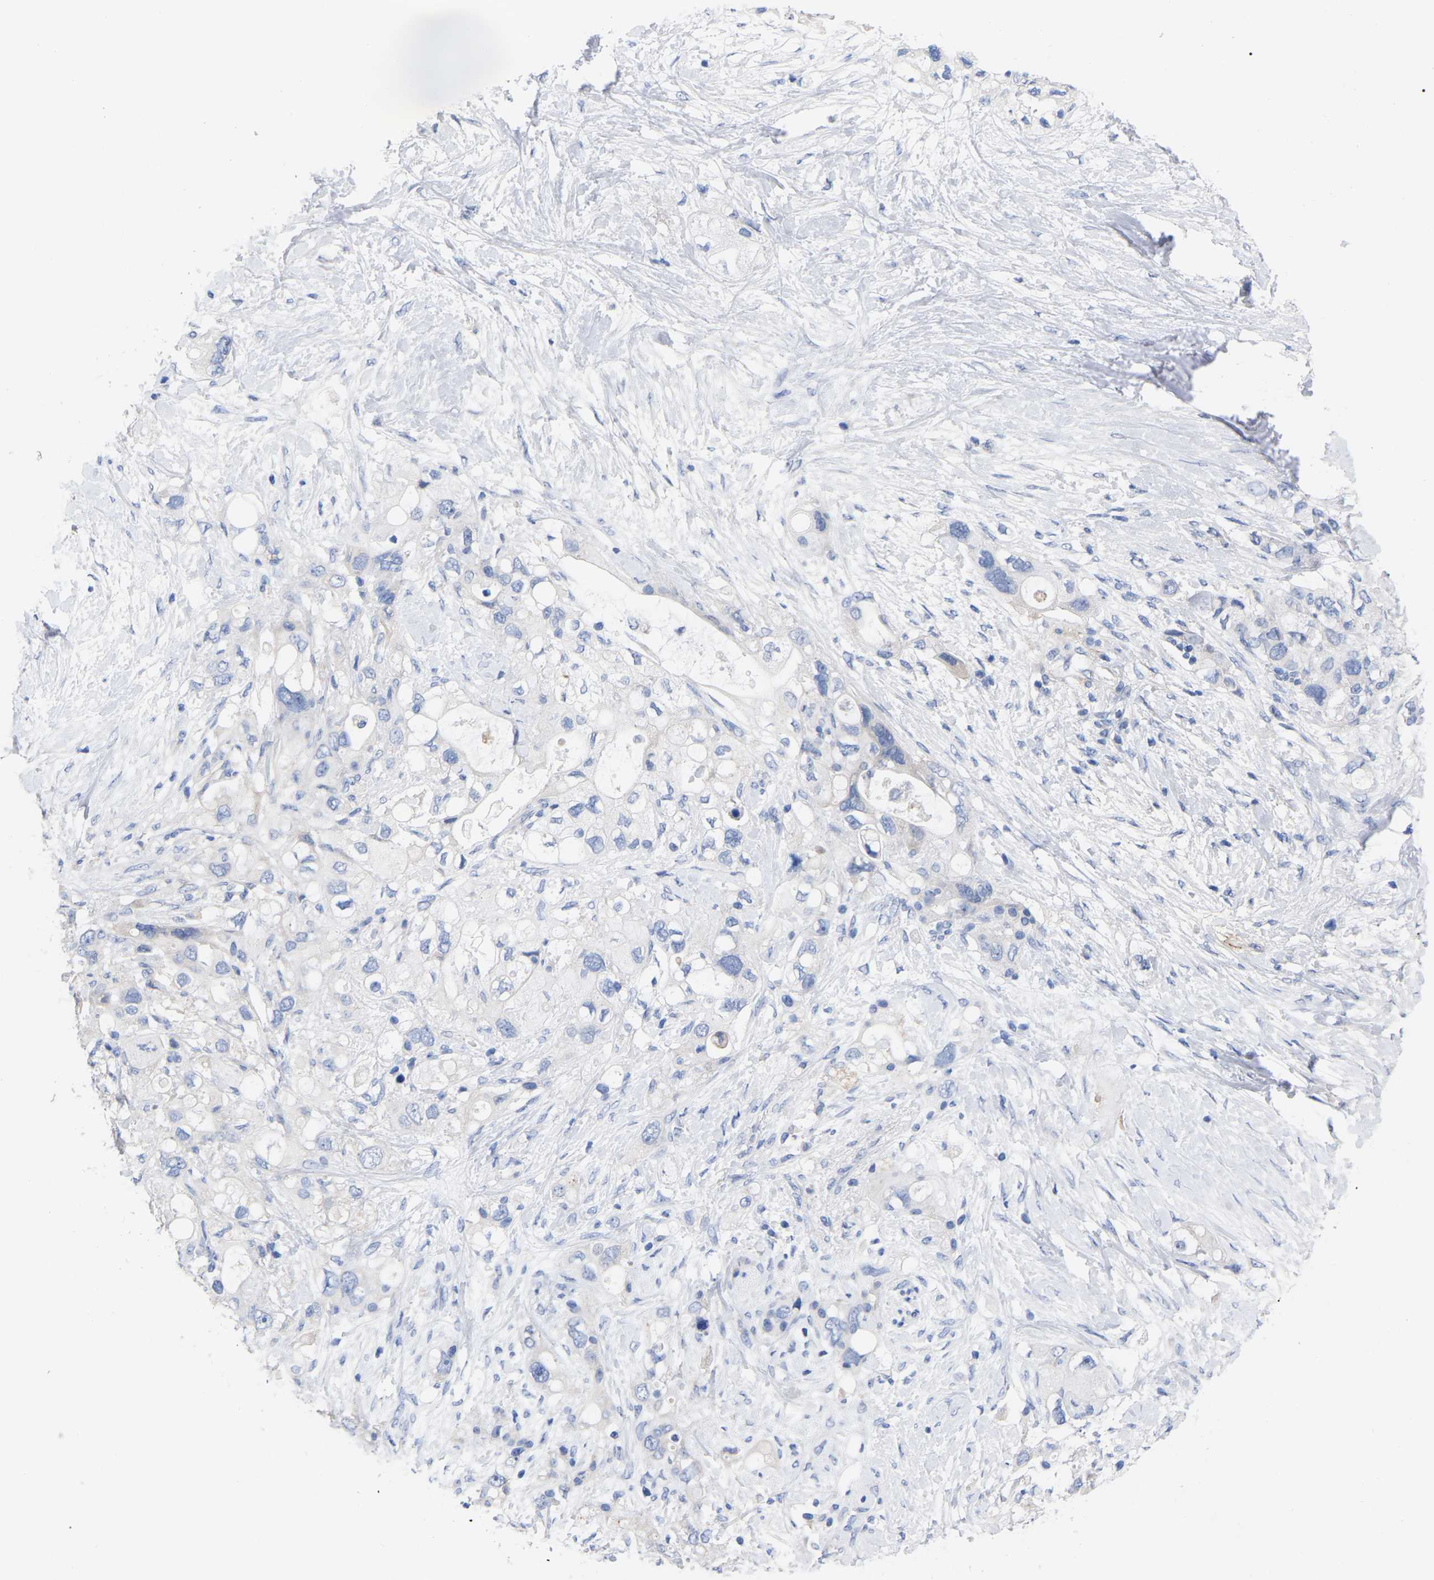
{"staining": {"intensity": "negative", "quantity": "none", "location": "none"}, "tissue": "pancreatic cancer", "cell_type": "Tumor cells", "image_type": "cancer", "snomed": [{"axis": "morphology", "description": "Adenocarcinoma, NOS"}, {"axis": "topography", "description": "Pancreas"}], "caption": "Immunohistochemistry (IHC) photomicrograph of neoplastic tissue: adenocarcinoma (pancreatic) stained with DAB (3,3'-diaminobenzidine) demonstrates no significant protein expression in tumor cells.", "gene": "HAPLN1", "patient": {"sex": "female", "age": 56}}